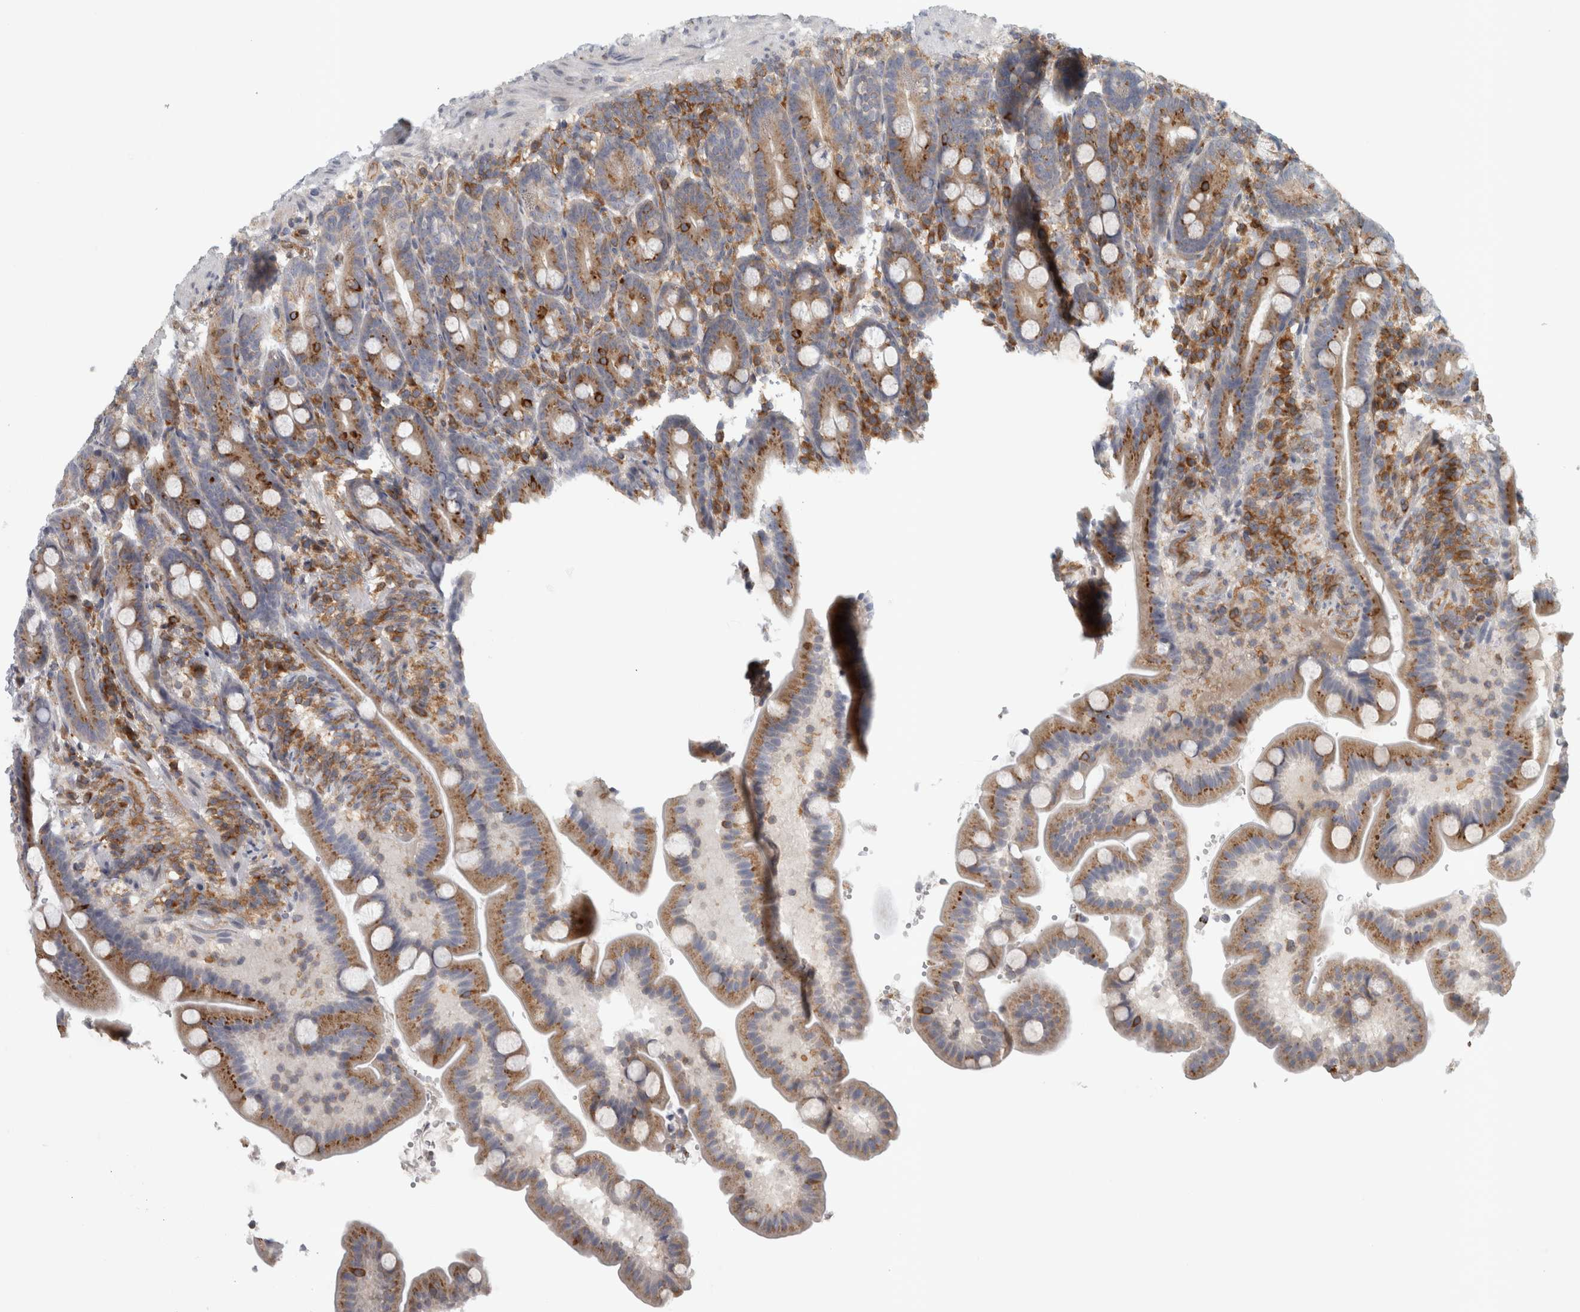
{"staining": {"intensity": "moderate", "quantity": ">75%", "location": "cytoplasmic/membranous"}, "tissue": "duodenum", "cell_type": "Glandular cells", "image_type": "normal", "snomed": [{"axis": "morphology", "description": "Normal tissue, NOS"}, {"axis": "topography", "description": "Duodenum"}], "caption": "Brown immunohistochemical staining in unremarkable human duodenum reveals moderate cytoplasmic/membranous expression in approximately >75% of glandular cells.", "gene": "PEX6", "patient": {"sex": "male", "age": 54}}